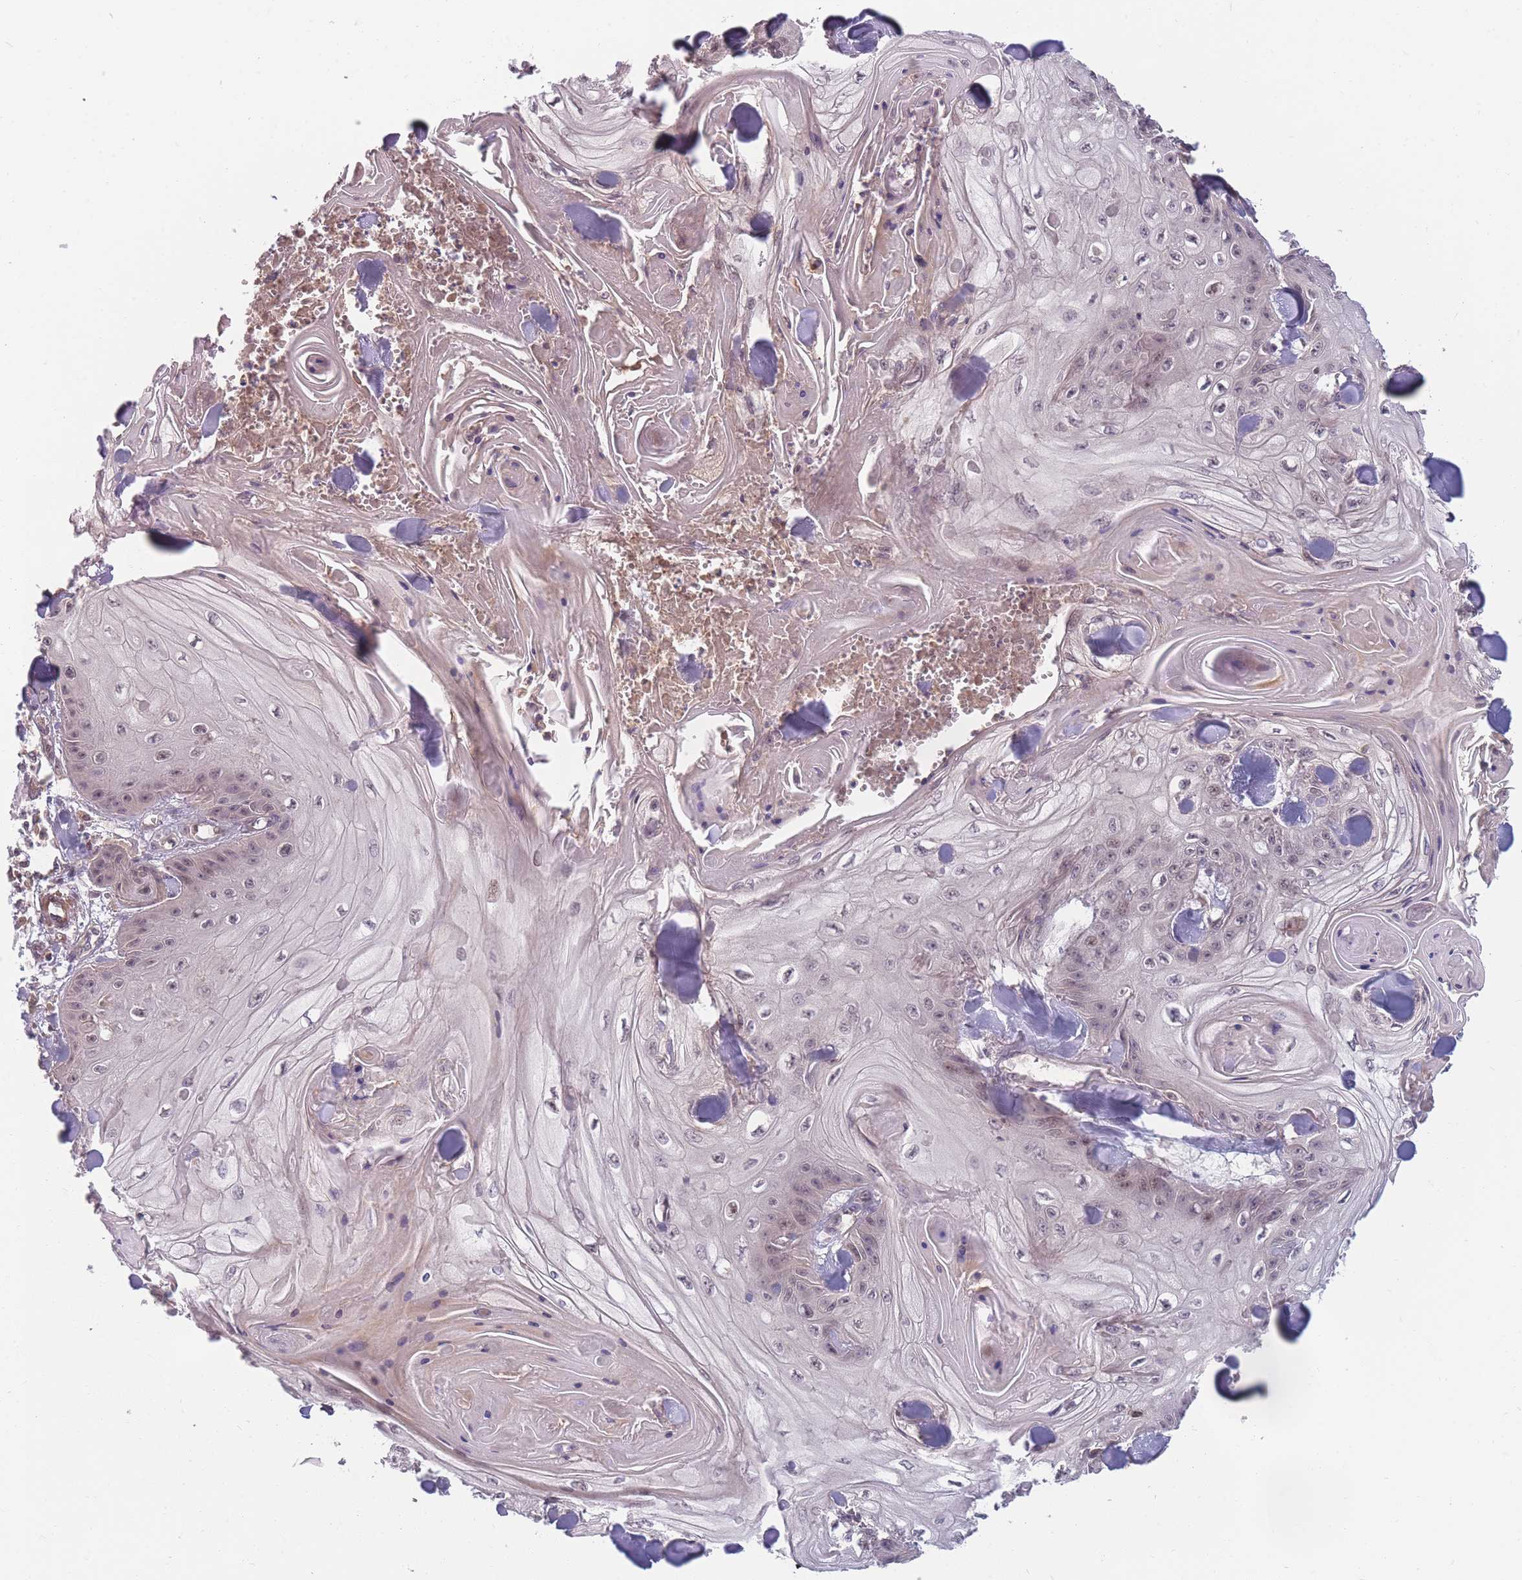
{"staining": {"intensity": "weak", "quantity": "<25%", "location": "nuclear"}, "tissue": "skin cancer", "cell_type": "Tumor cells", "image_type": "cancer", "snomed": [{"axis": "morphology", "description": "Squamous cell carcinoma, NOS"}, {"axis": "topography", "description": "Skin"}], "caption": "The image demonstrates no significant positivity in tumor cells of skin squamous cell carcinoma.", "gene": "FAM153A", "patient": {"sex": "male", "age": 74}}